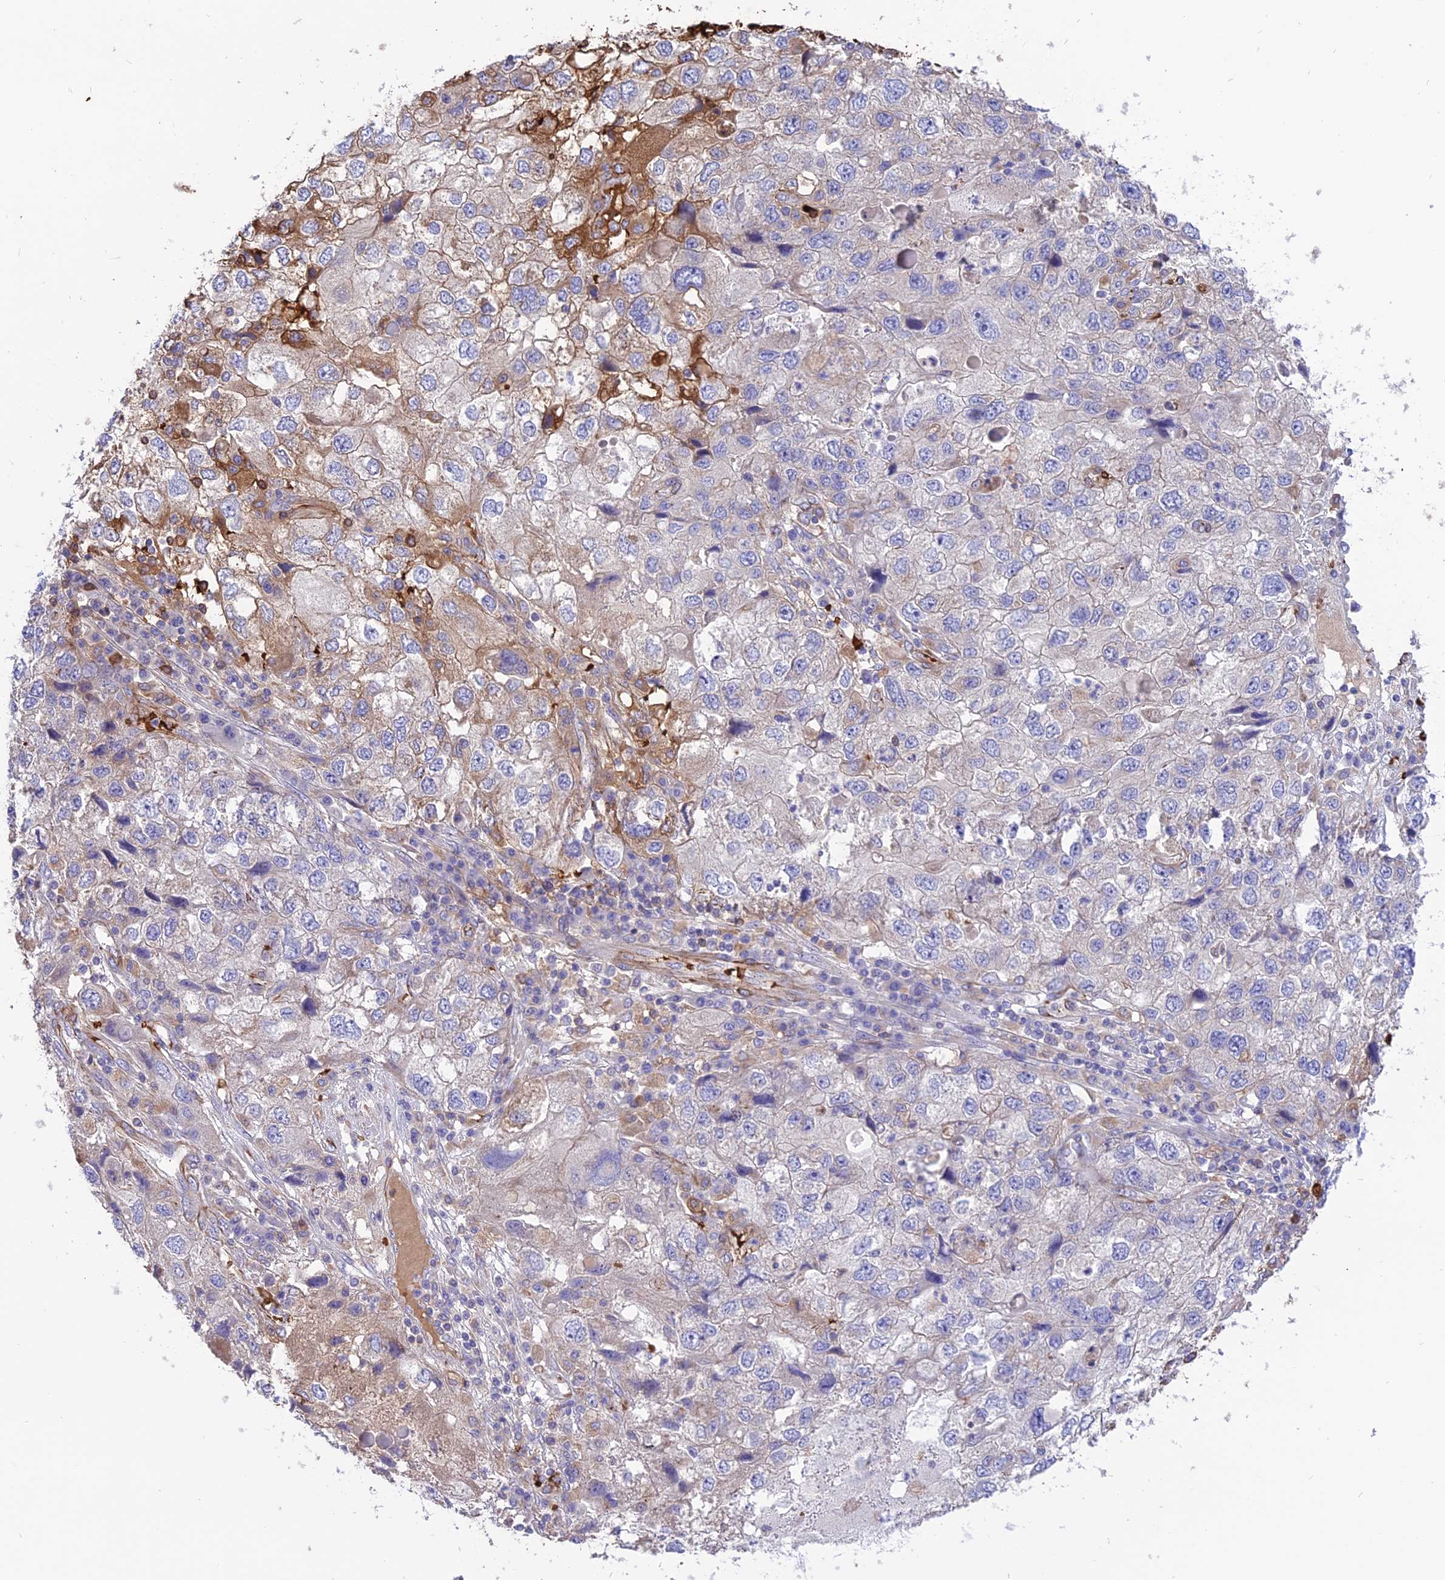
{"staining": {"intensity": "moderate", "quantity": "<25%", "location": "cytoplasmic/membranous"}, "tissue": "endometrial cancer", "cell_type": "Tumor cells", "image_type": "cancer", "snomed": [{"axis": "morphology", "description": "Adenocarcinoma, NOS"}, {"axis": "topography", "description": "Endometrium"}], "caption": "Immunohistochemical staining of endometrial cancer exhibits moderate cytoplasmic/membranous protein staining in about <25% of tumor cells.", "gene": "TTC4", "patient": {"sex": "female", "age": 49}}